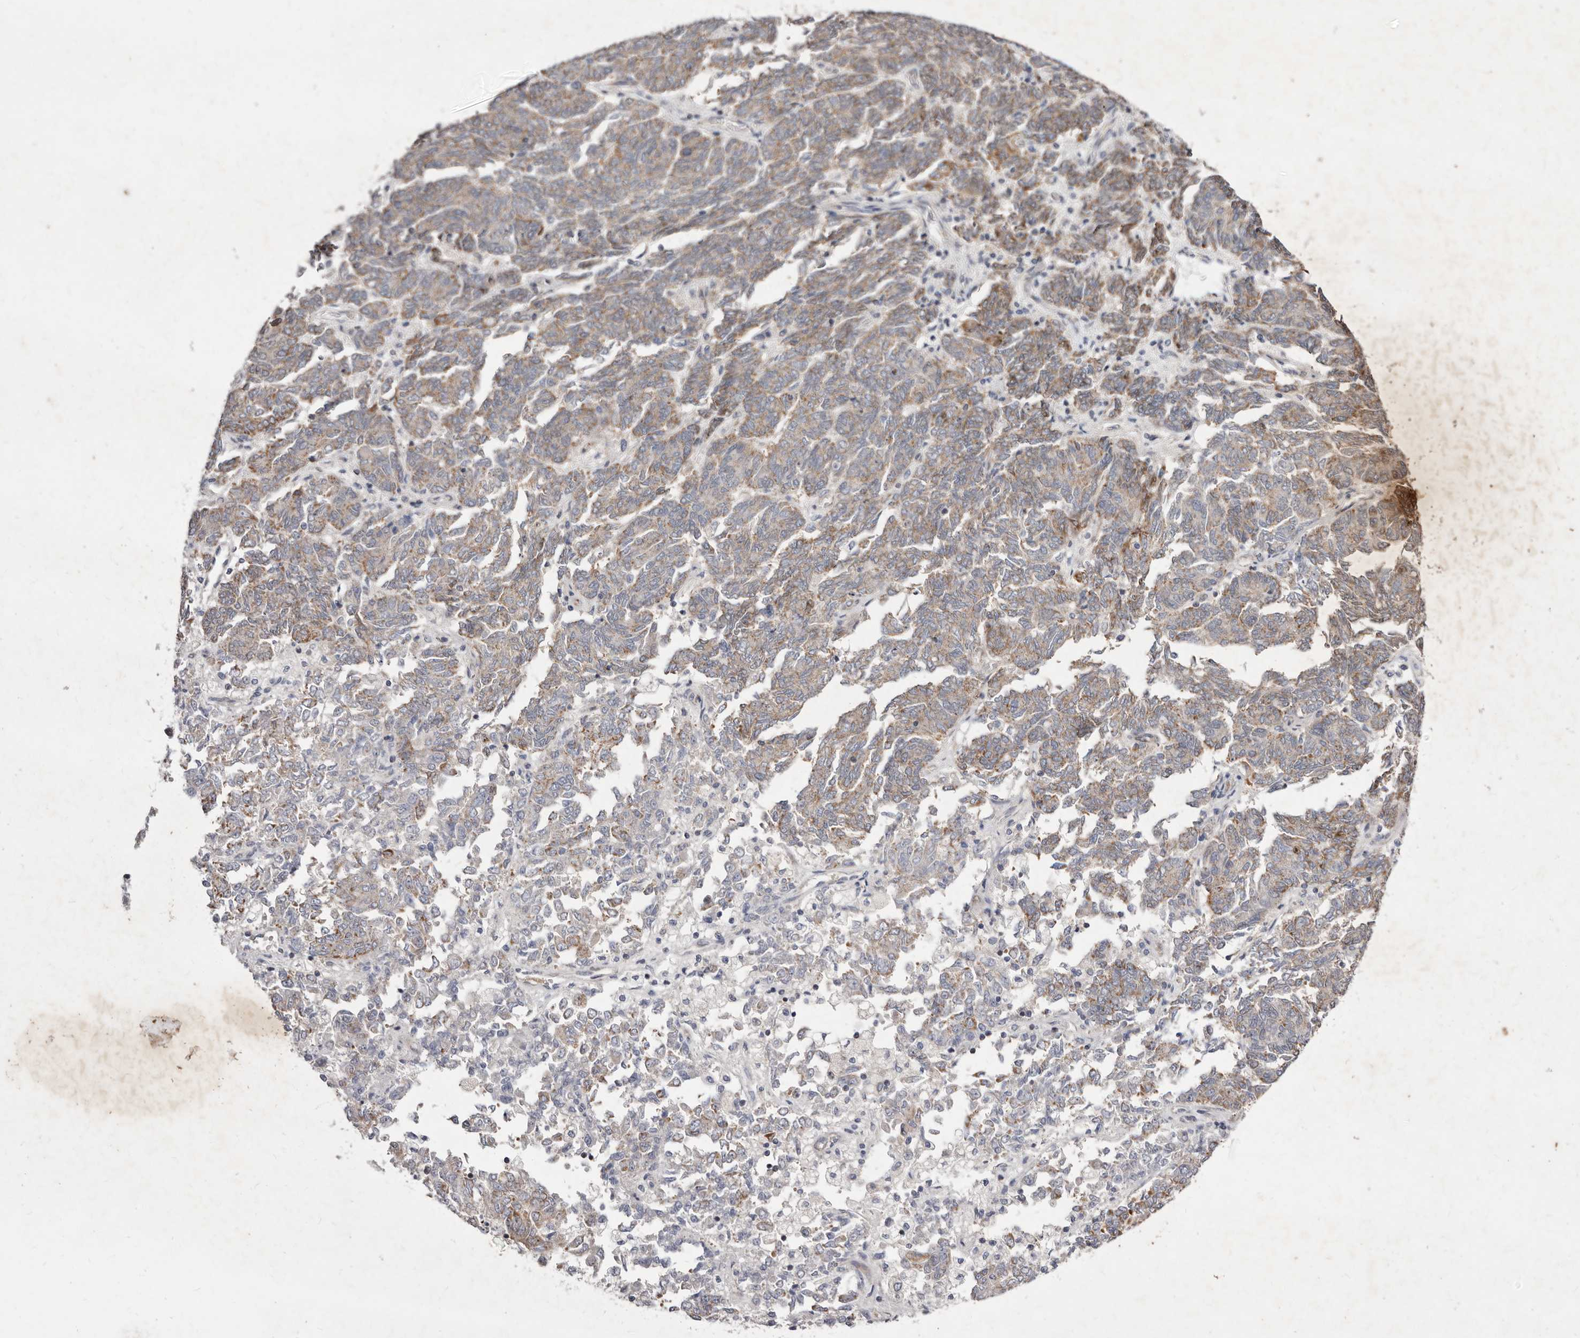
{"staining": {"intensity": "moderate", "quantity": ">75%", "location": "cytoplasmic/membranous"}, "tissue": "endometrial cancer", "cell_type": "Tumor cells", "image_type": "cancer", "snomed": [{"axis": "morphology", "description": "Adenocarcinoma, NOS"}, {"axis": "topography", "description": "Endometrium"}], "caption": "Tumor cells show moderate cytoplasmic/membranous staining in approximately >75% of cells in endometrial cancer (adenocarcinoma).", "gene": "TIMM17B", "patient": {"sex": "female", "age": 80}}